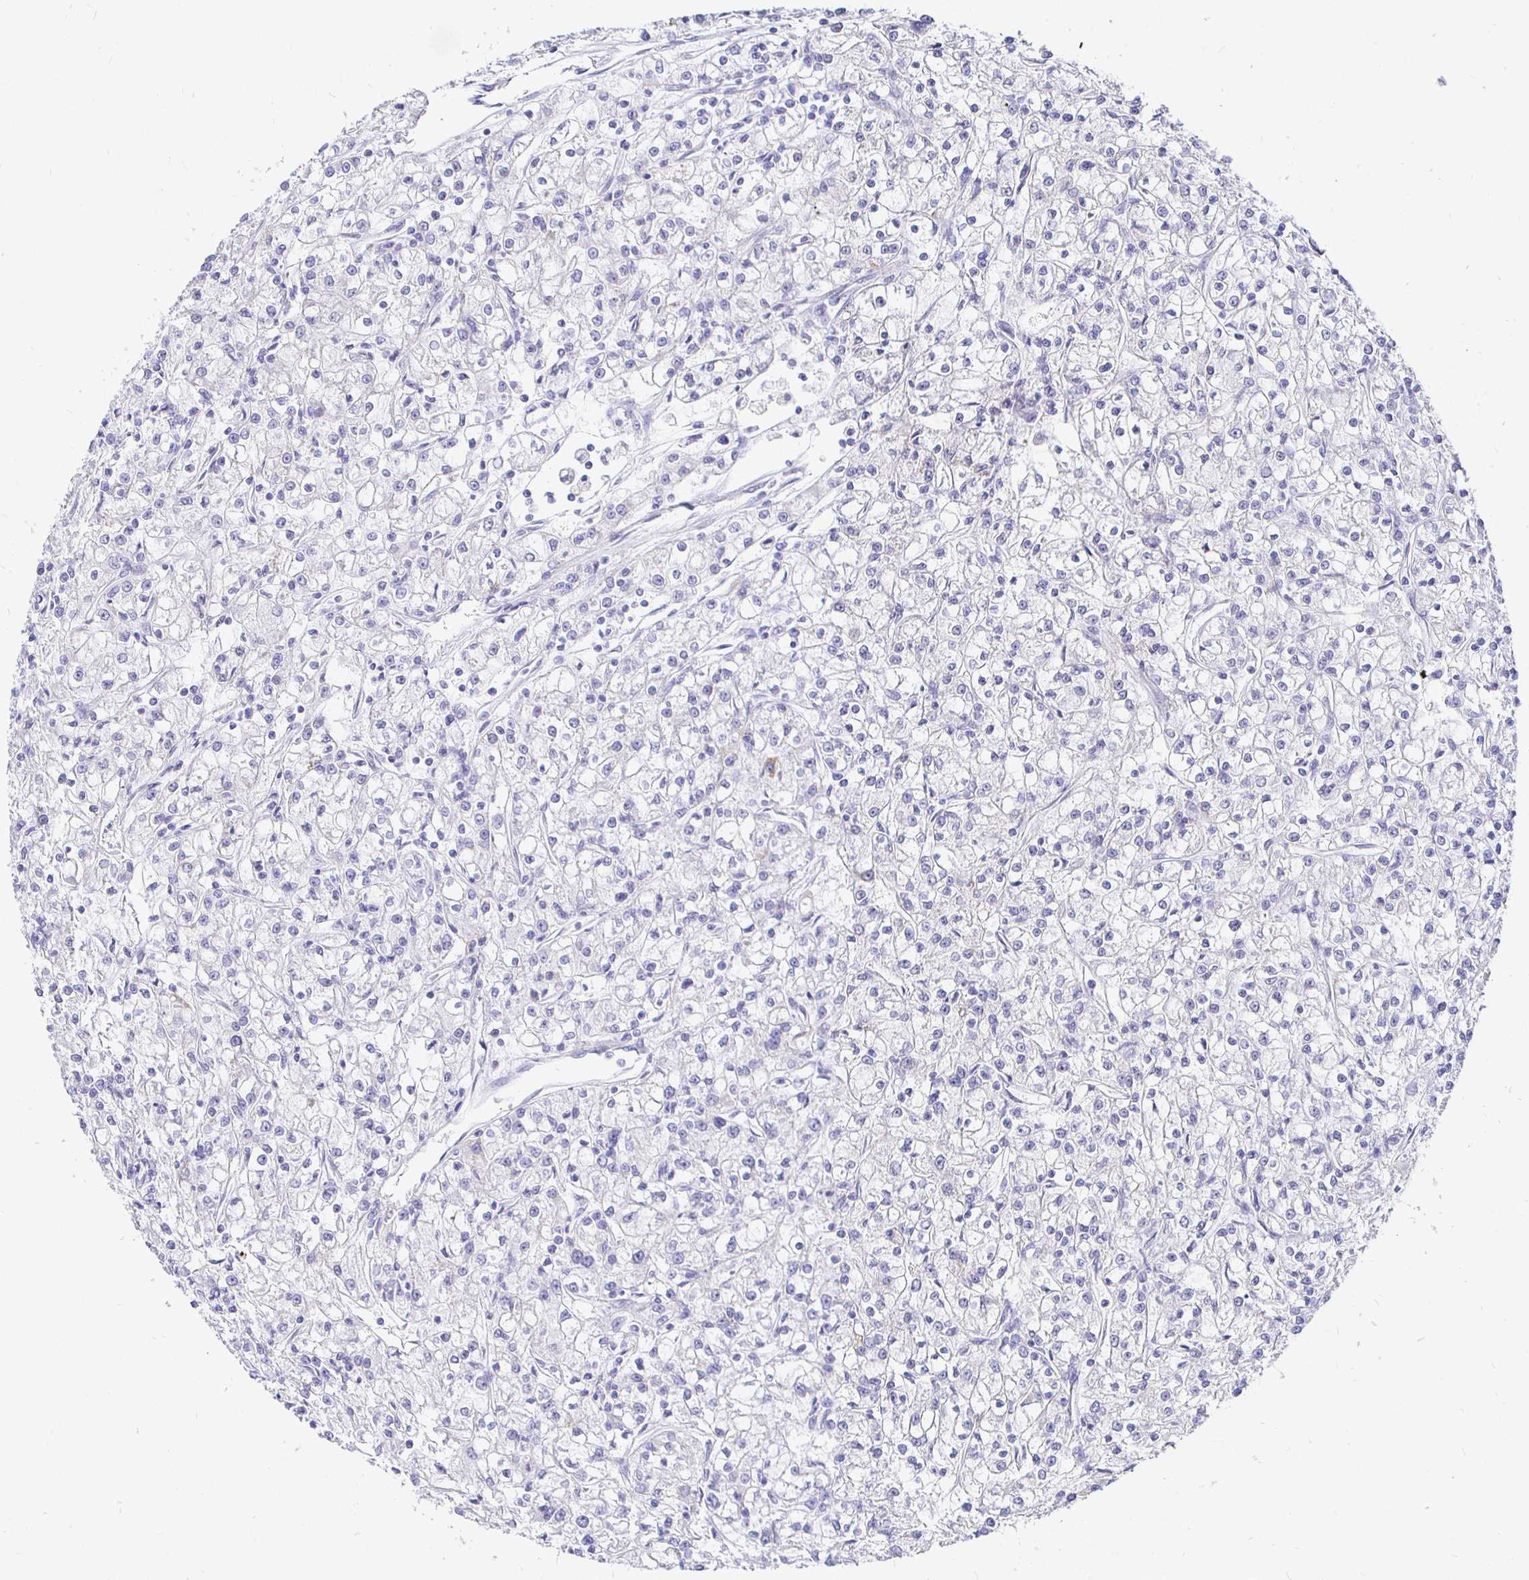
{"staining": {"intensity": "negative", "quantity": "none", "location": "none"}, "tissue": "renal cancer", "cell_type": "Tumor cells", "image_type": "cancer", "snomed": [{"axis": "morphology", "description": "Adenocarcinoma, NOS"}, {"axis": "topography", "description": "Kidney"}], "caption": "A photomicrograph of renal adenocarcinoma stained for a protein displays no brown staining in tumor cells.", "gene": "CR2", "patient": {"sex": "female", "age": 59}}